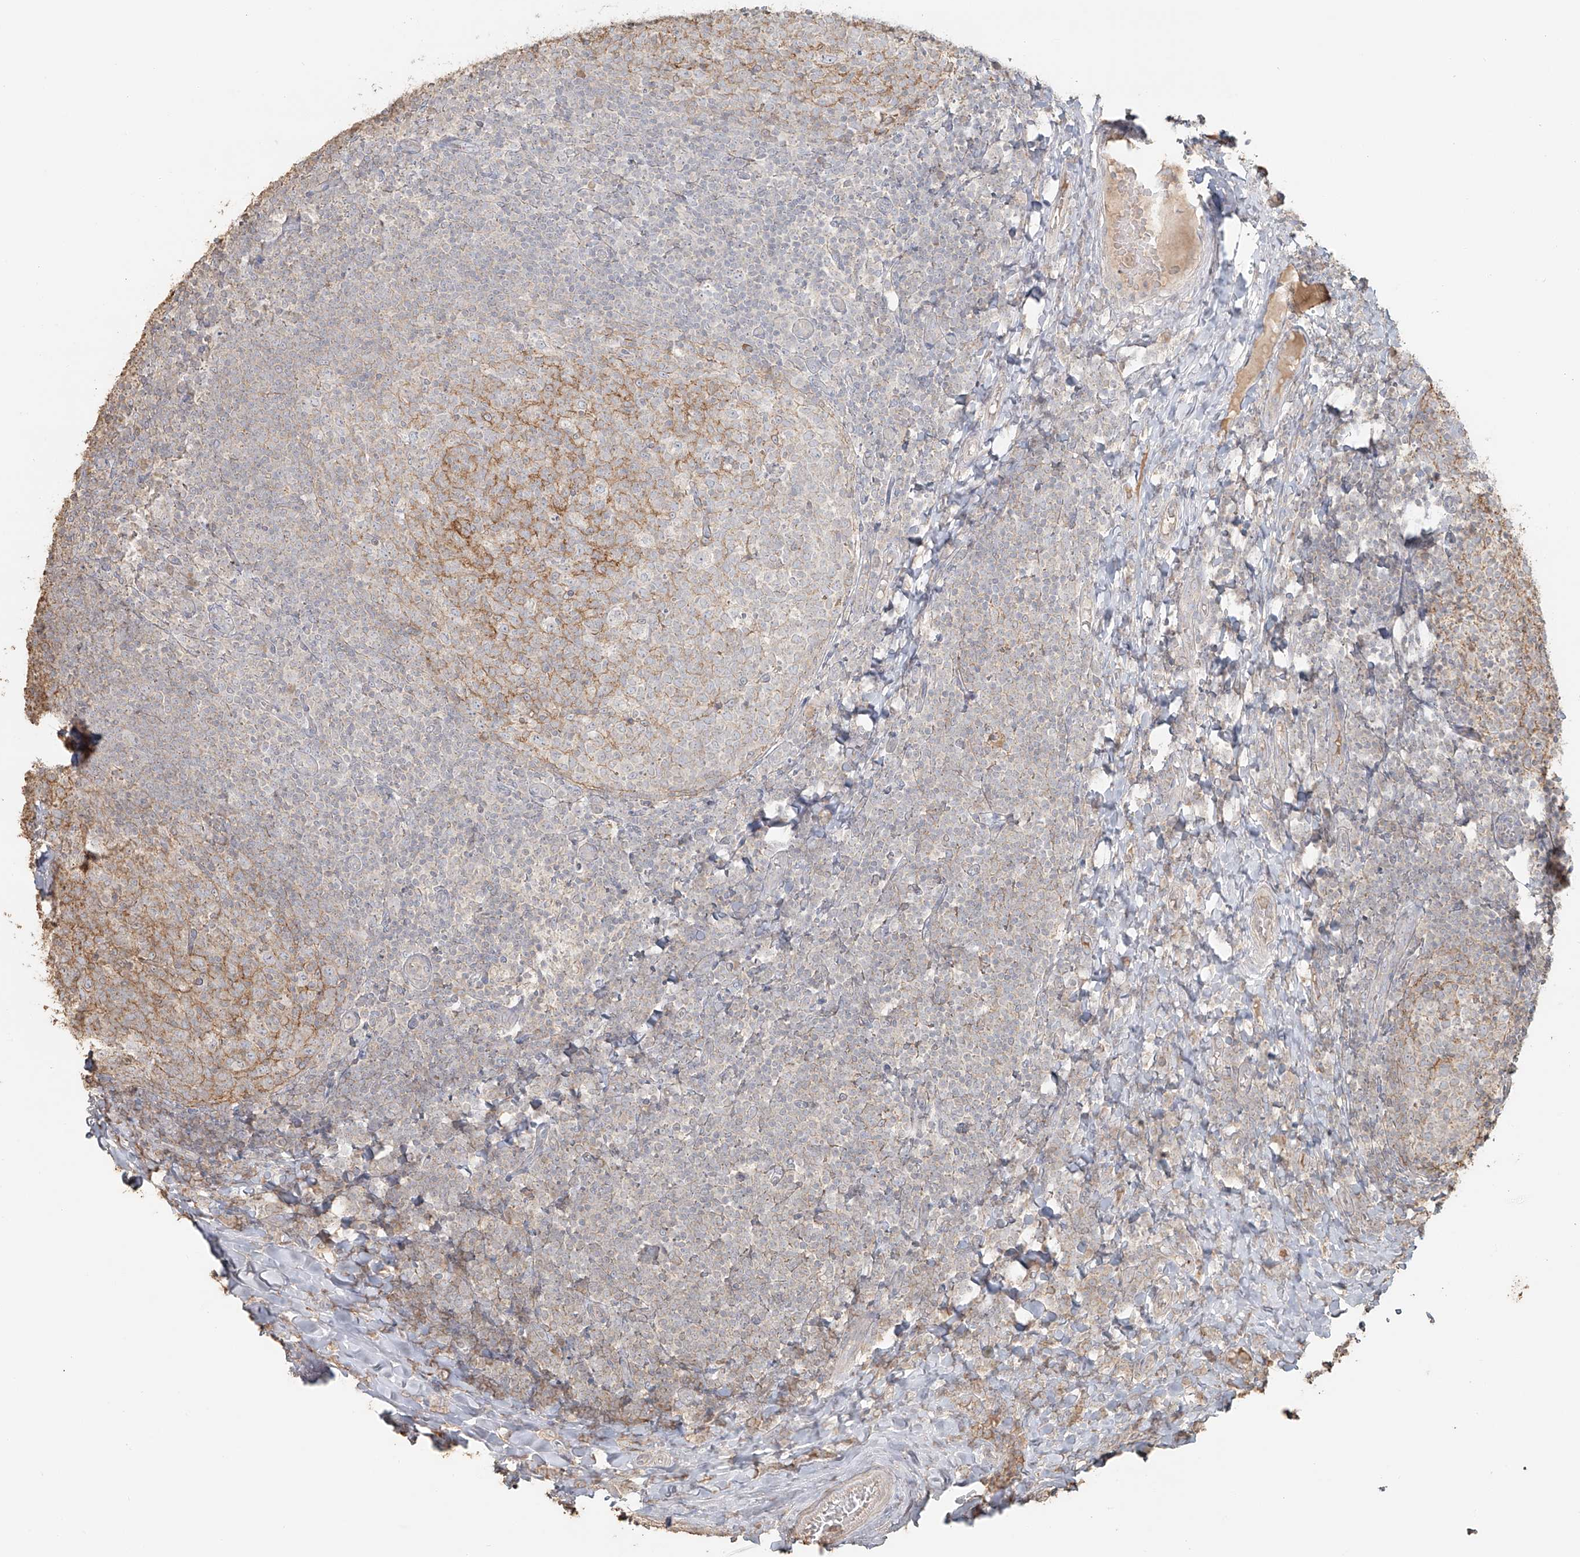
{"staining": {"intensity": "moderate", "quantity": "25%-75%", "location": "cytoplasmic/membranous"}, "tissue": "tonsil", "cell_type": "Germinal center cells", "image_type": "normal", "snomed": [{"axis": "morphology", "description": "Normal tissue, NOS"}, {"axis": "topography", "description": "Tonsil"}], "caption": "Immunohistochemical staining of normal human tonsil reveals moderate cytoplasmic/membranous protein positivity in about 25%-75% of germinal center cells.", "gene": "NPHS1", "patient": {"sex": "female", "age": 19}}